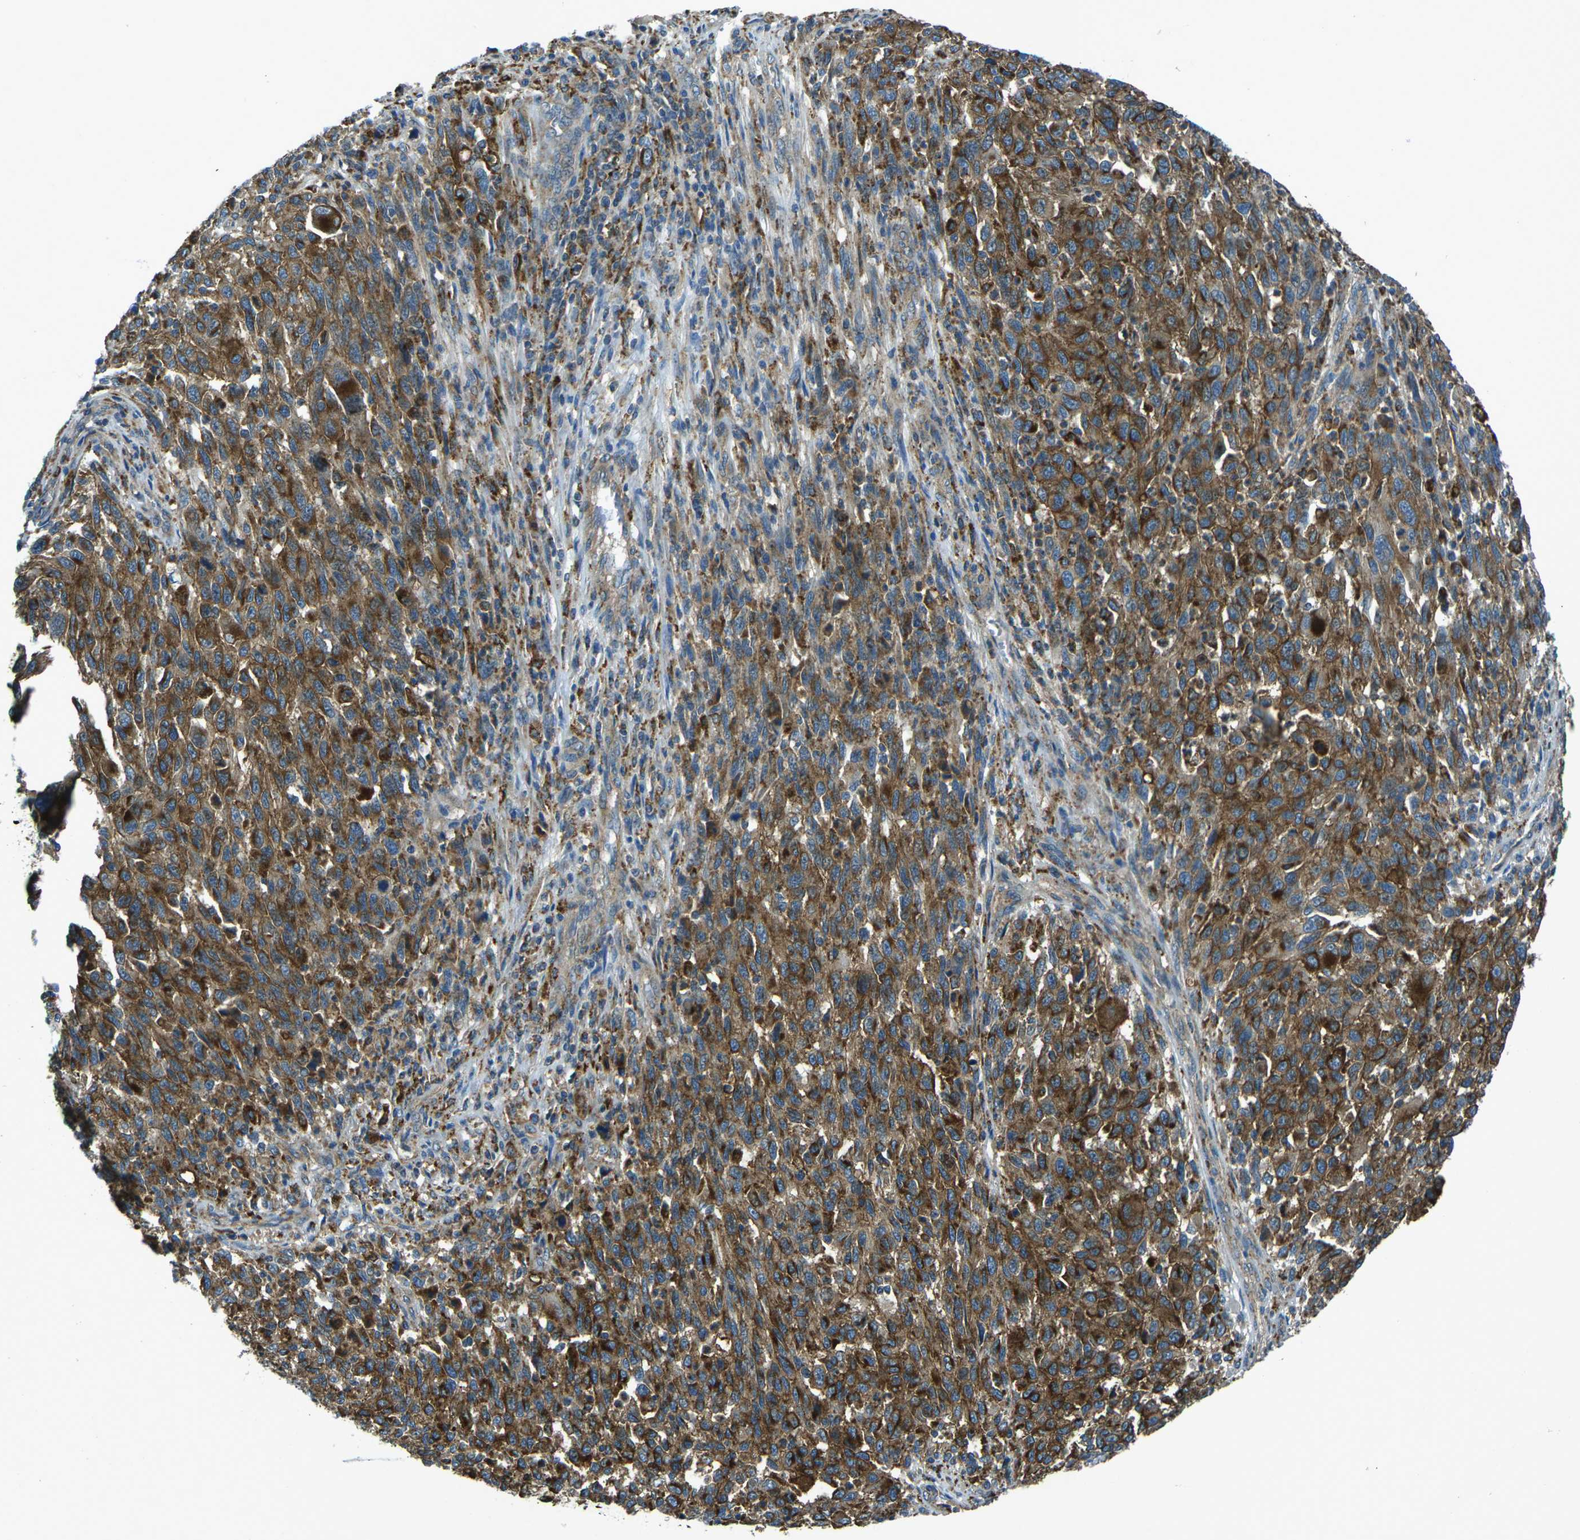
{"staining": {"intensity": "strong", "quantity": "25%-75%", "location": "cytoplasmic/membranous"}, "tissue": "melanoma", "cell_type": "Tumor cells", "image_type": "cancer", "snomed": [{"axis": "morphology", "description": "Malignant melanoma, Metastatic site"}, {"axis": "topography", "description": "Lymph node"}], "caption": "Immunohistochemical staining of melanoma demonstrates high levels of strong cytoplasmic/membranous protein expression in approximately 25%-75% of tumor cells. The staining is performed using DAB (3,3'-diaminobenzidine) brown chromogen to label protein expression. The nuclei are counter-stained blue using hematoxylin.", "gene": "CDK17", "patient": {"sex": "male", "age": 61}}